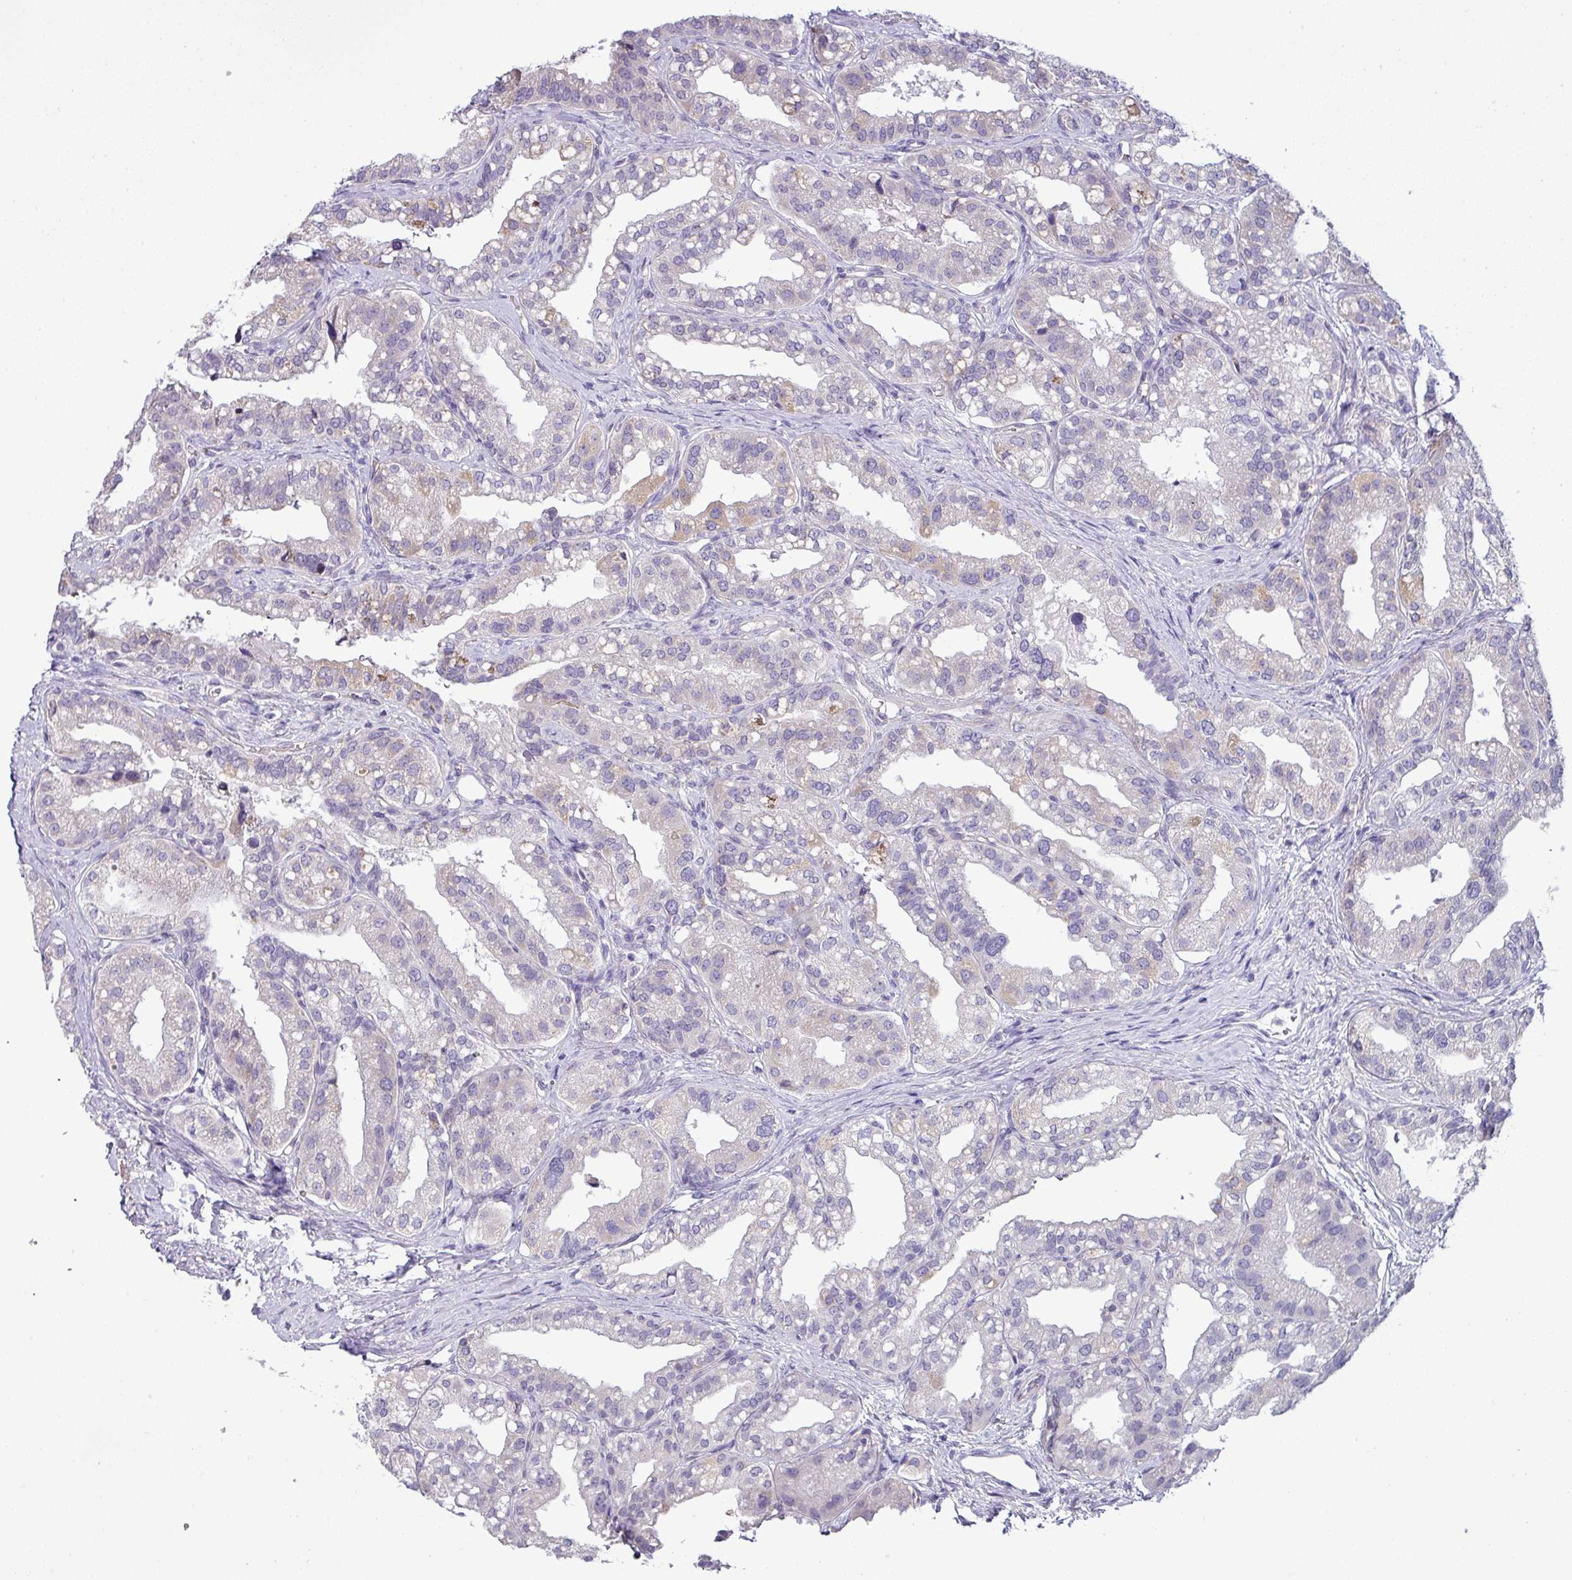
{"staining": {"intensity": "negative", "quantity": "none", "location": "none"}, "tissue": "seminal vesicle", "cell_type": "Glandular cells", "image_type": "normal", "snomed": [{"axis": "morphology", "description": "Normal tissue, NOS"}, {"axis": "topography", "description": "Seminal veicle"}, {"axis": "topography", "description": "Peripheral nerve tissue"}], "caption": "Unremarkable seminal vesicle was stained to show a protein in brown. There is no significant positivity in glandular cells. Nuclei are stained in blue.", "gene": "HBEGF", "patient": {"sex": "male", "age": 60}}